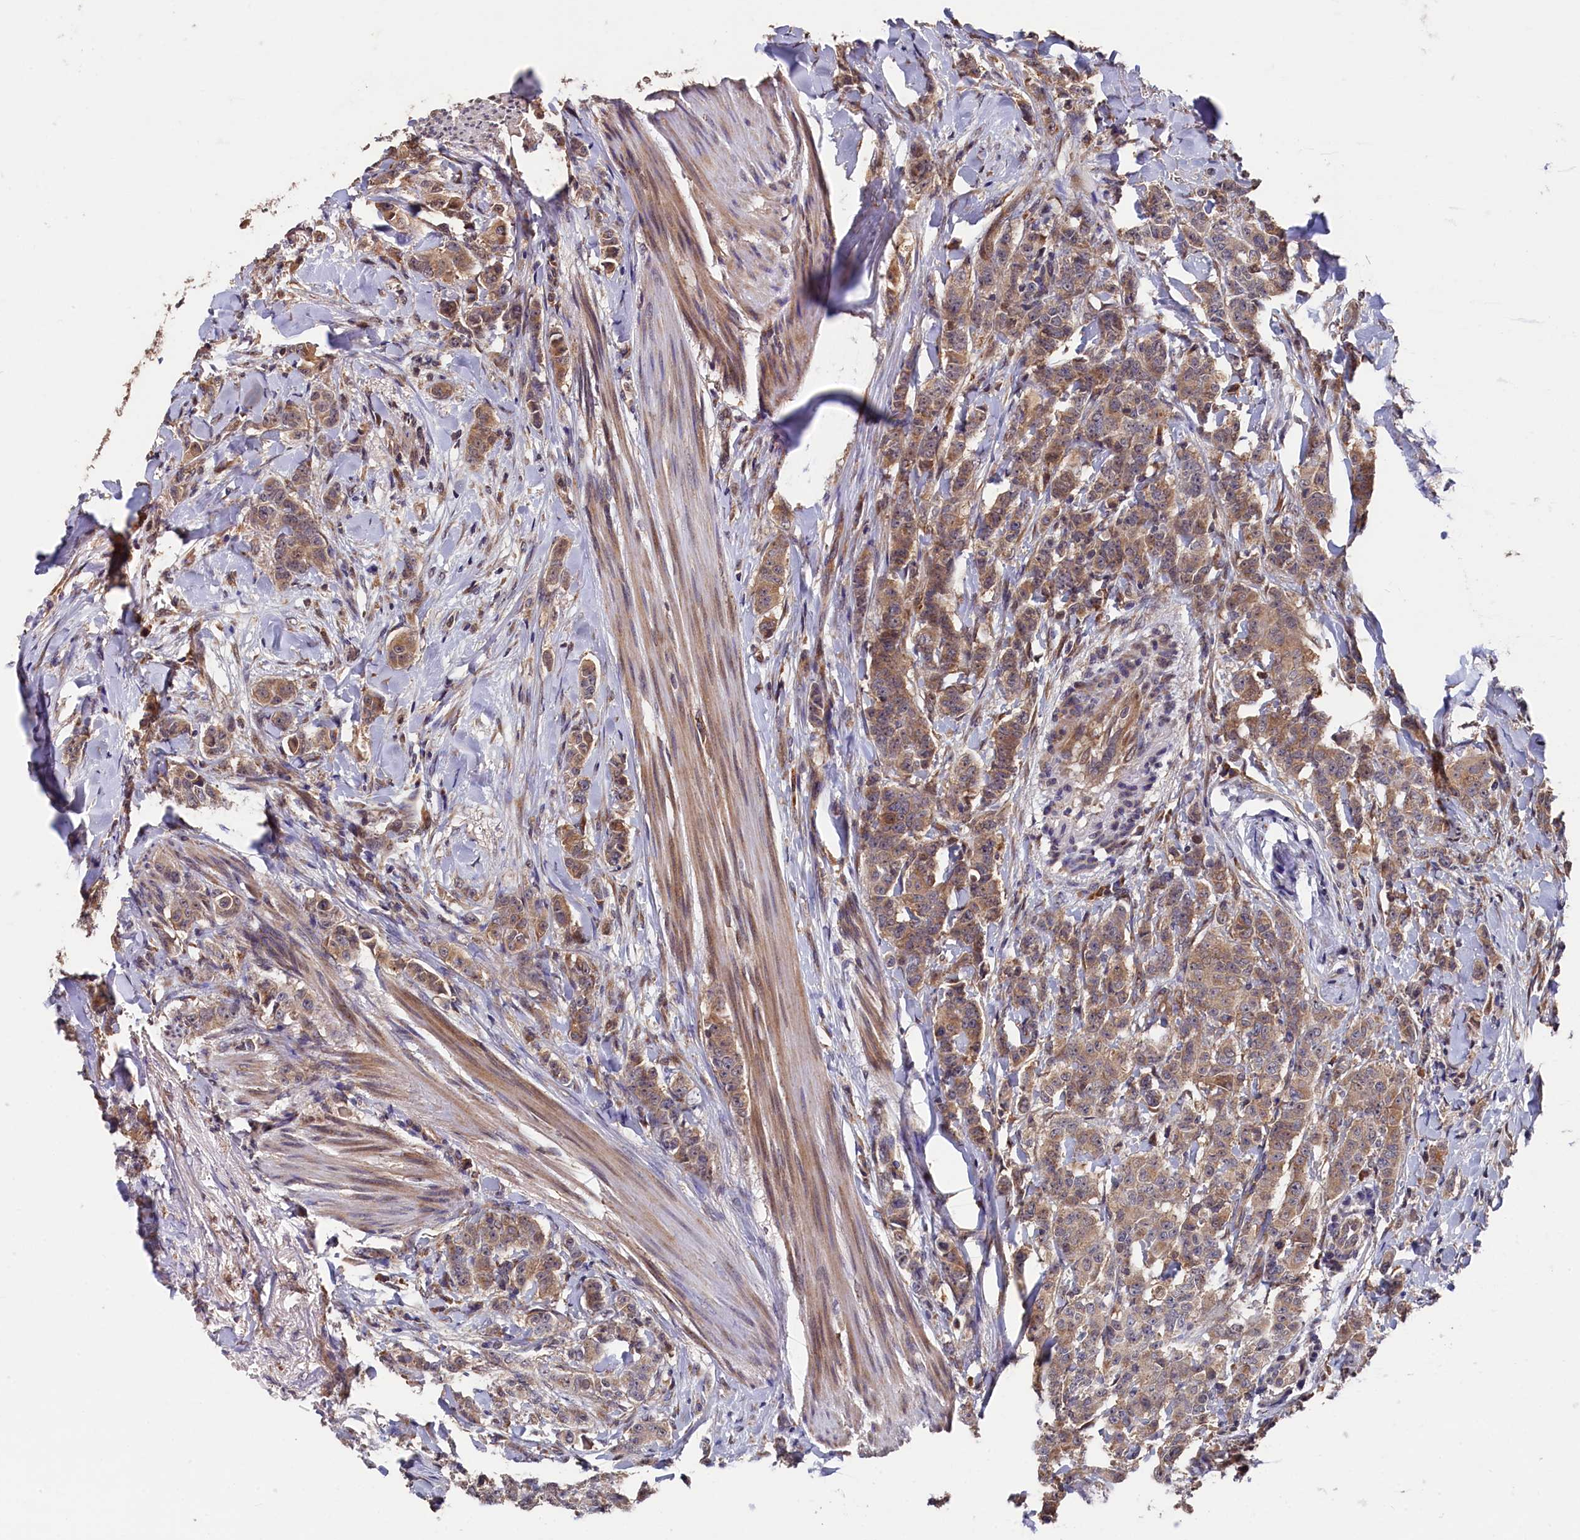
{"staining": {"intensity": "moderate", "quantity": ">75%", "location": "cytoplasmic/membranous"}, "tissue": "breast cancer", "cell_type": "Tumor cells", "image_type": "cancer", "snomed": [{"axis": "morphology", "description": "Duct carcinoma"}, {"axis": "topography", "description": "Breast"}], "caption": "This micrograph demonstrates infiltrating ductal carcinoma (breast) stained with immunohistochemistry to label a protein in brown. The cytoplasmic/membranous of tumor cells show moderate positivity for the protein. Nuclei are counter-stained blue.", "gene": "SLC12A4", "patient": {"sex": "female", "age": 40}}